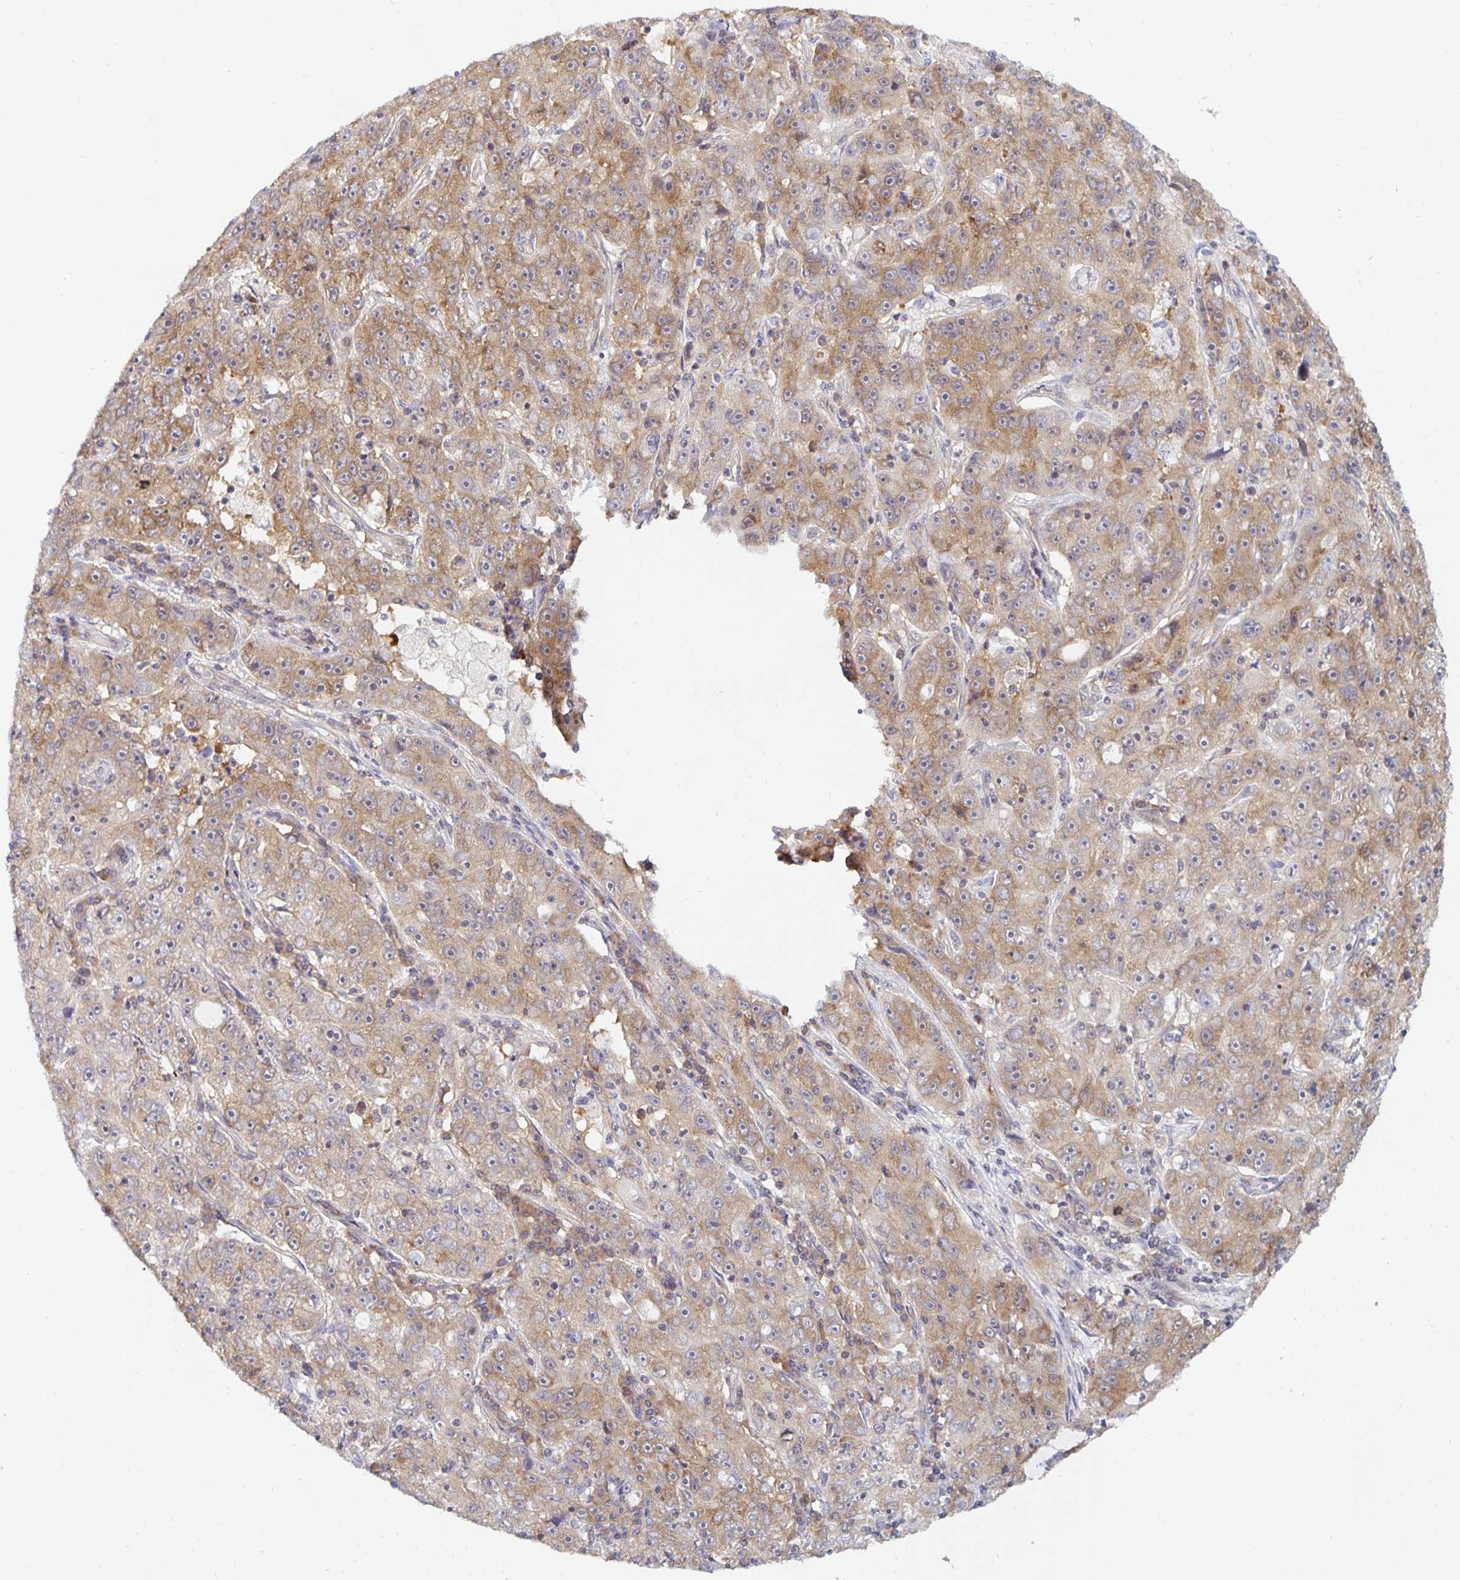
{"staining": {"intensity": "moderate", "quantity": ">75%", "location": "cytoplasmic/membranous"}, "tissue": "lung cancer", "cell_type": "Tumor cells", "image_type": "cancer", "snomed": [{"axis": "morphology", "description": "Normal morphology"}, {"axis": "morphology", "description": "Adenocarcinoma, NOS"}, {"axis": "topography", "description": "Lymph node"}, {"axis": "topography", "description": "Lung"}], "caption": "Immunohistochemical staining of lung cancer shows medium levels of moderate cytoplasmic/membranous positivity in about >75% of tumor cells. (DAB IHC, brown staining for protein, blue staining for nuclei).", "gene": "PDAP1", "patient": {"sex": "female", "age": 57}}